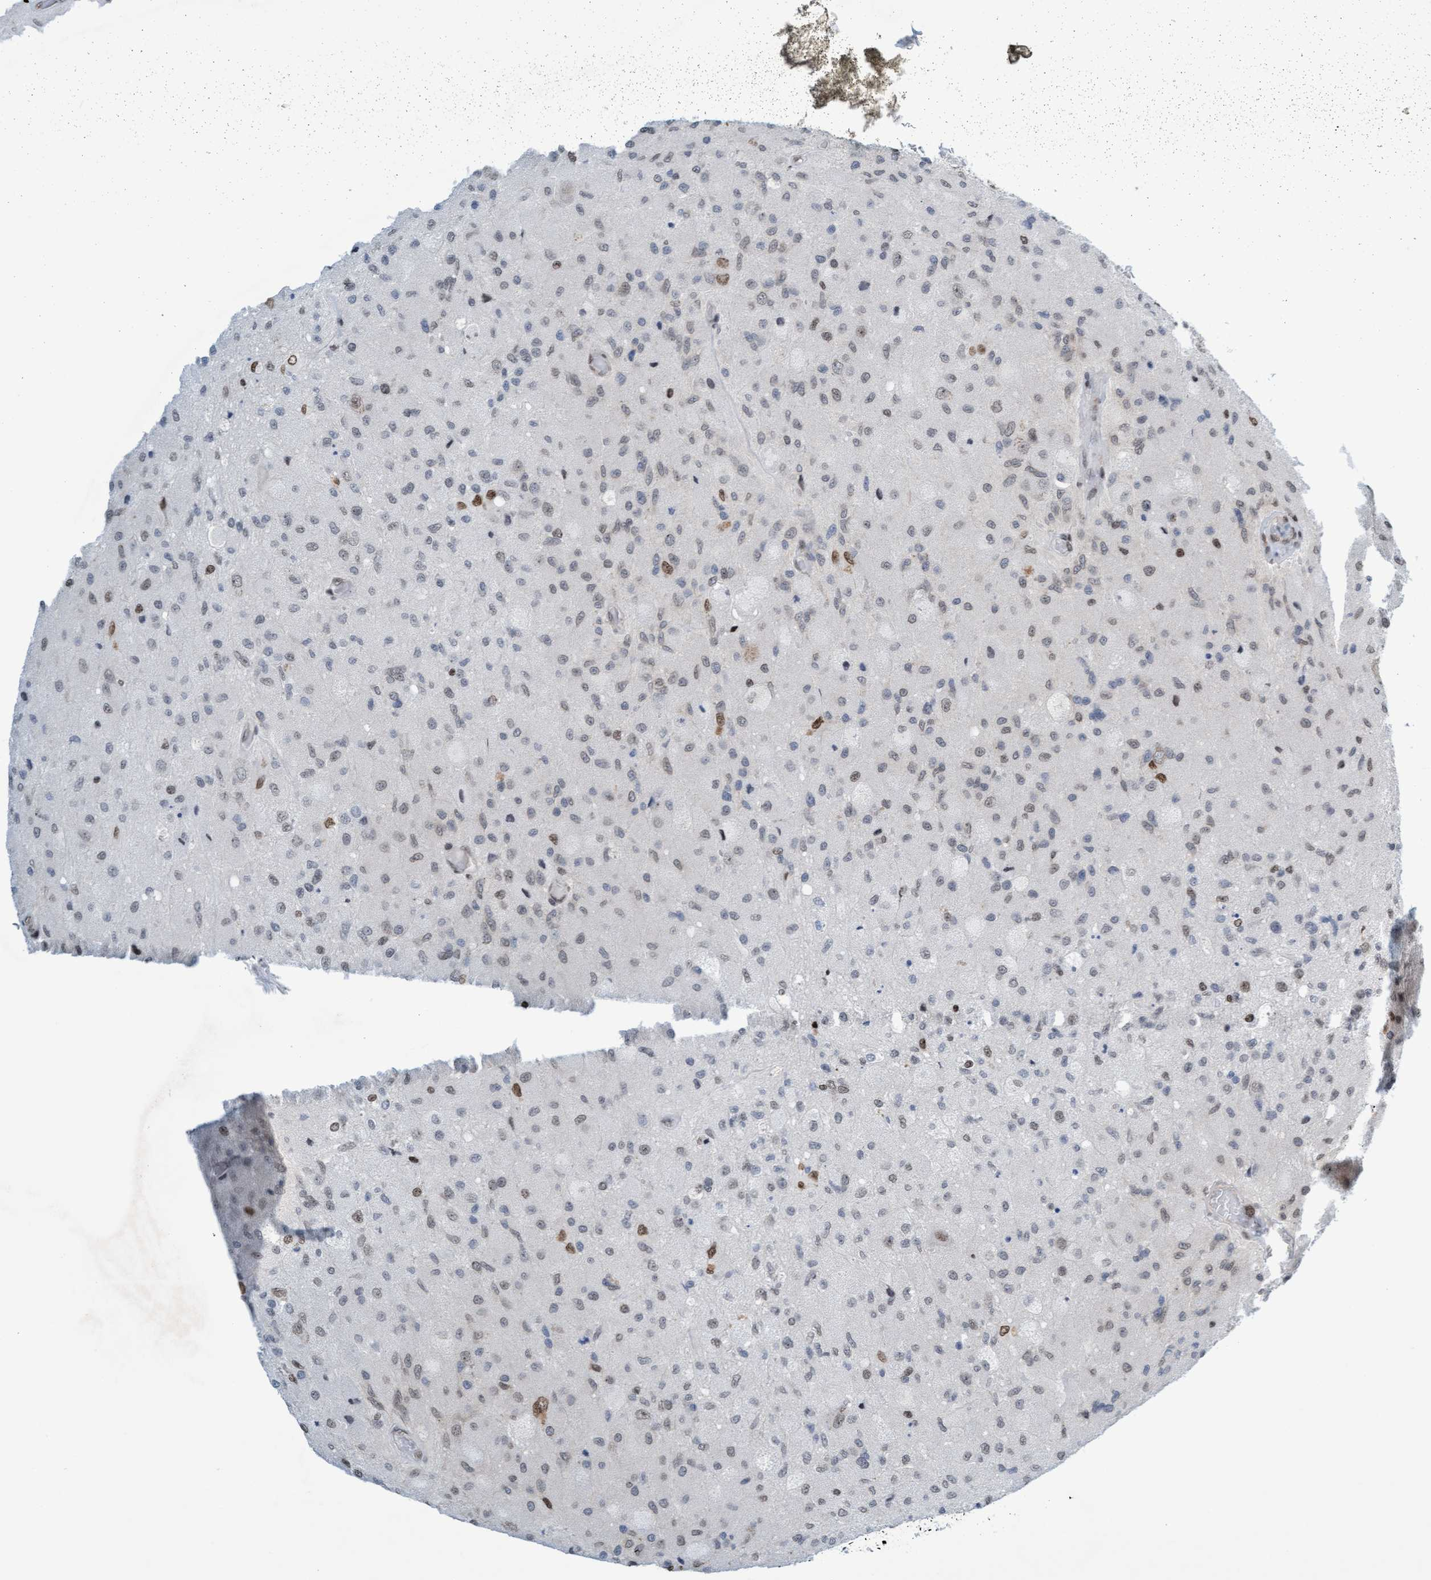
{"staining": {"intensity": "weak", "quantity": "25%-75%", "location": "nuclear"}, "tissue": "glioma", "cell_type": "Tumor cells", "image_type": "cancer", "snomed": [{"axis": "morphology", "description": "Normal tissue, NOS"}, {"axis": "morphology", "description": "Glioma, malignant, High grade"}, {"axis": "topography", "description": "Cerebral cortex"}], "caption": "Protein expression analysis of human malignant glioma (high-grade) reveals weak nuclear positivity in approximately 25%-75% of tumor cells.", "gene": "GLRX2", "patient": {"sex": "male", "age": 77}}